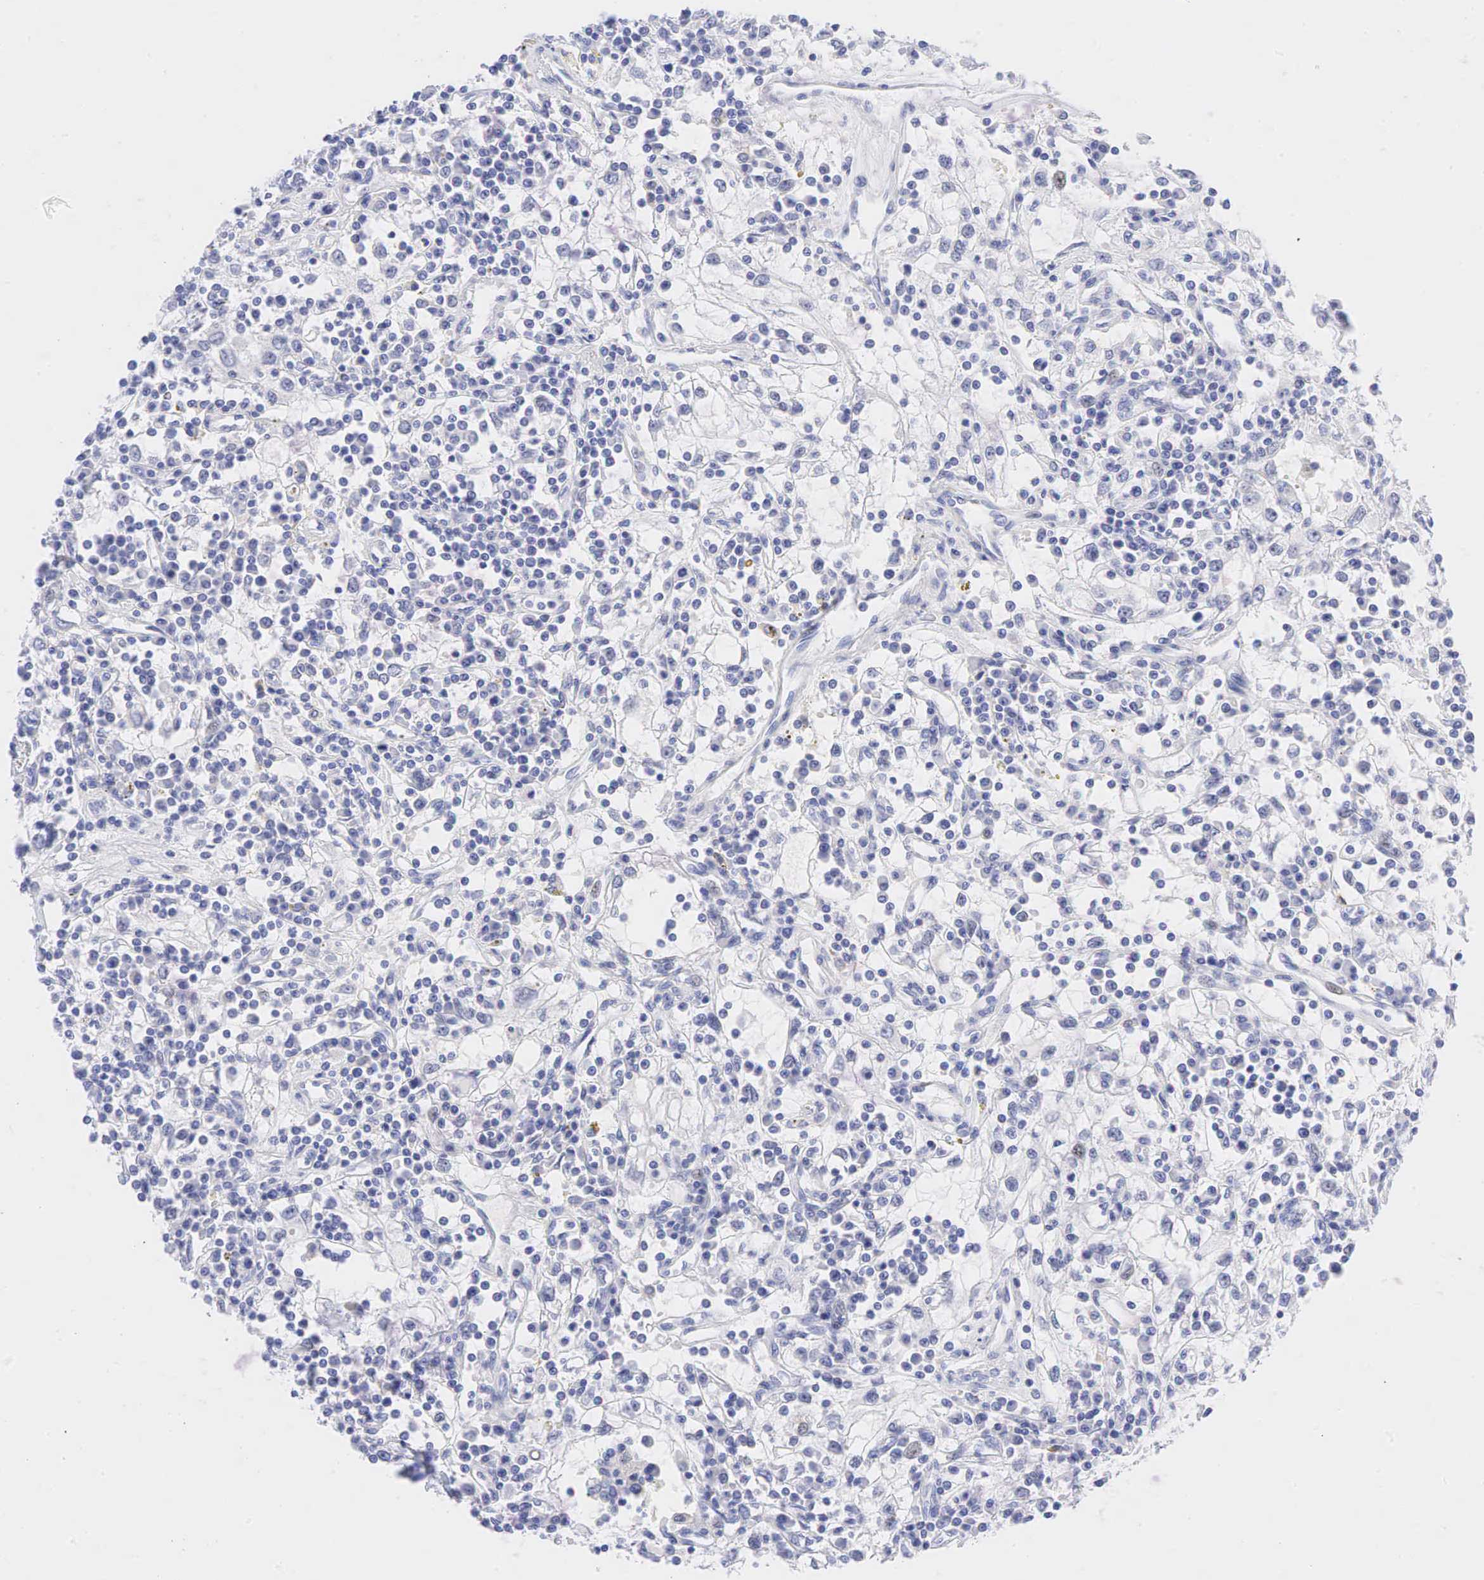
{"staining": {"intensity": "negative", "quantity": "none", "location": "none"}, "tissue": "renal cancer", "cell_type": "Tumor cells", "image_type": "cancer", "snomed": [{"axis": "morphology", "description": "Adenocarcinoma, NOS"}, {"axis": "topography", "description": "Kidney"}], "caption": "A micrograph of human renal adenocarcinoma is negative for staining in tumor cells.", "gene": "AR", "patient": {"sex": "male", "age": 82}}